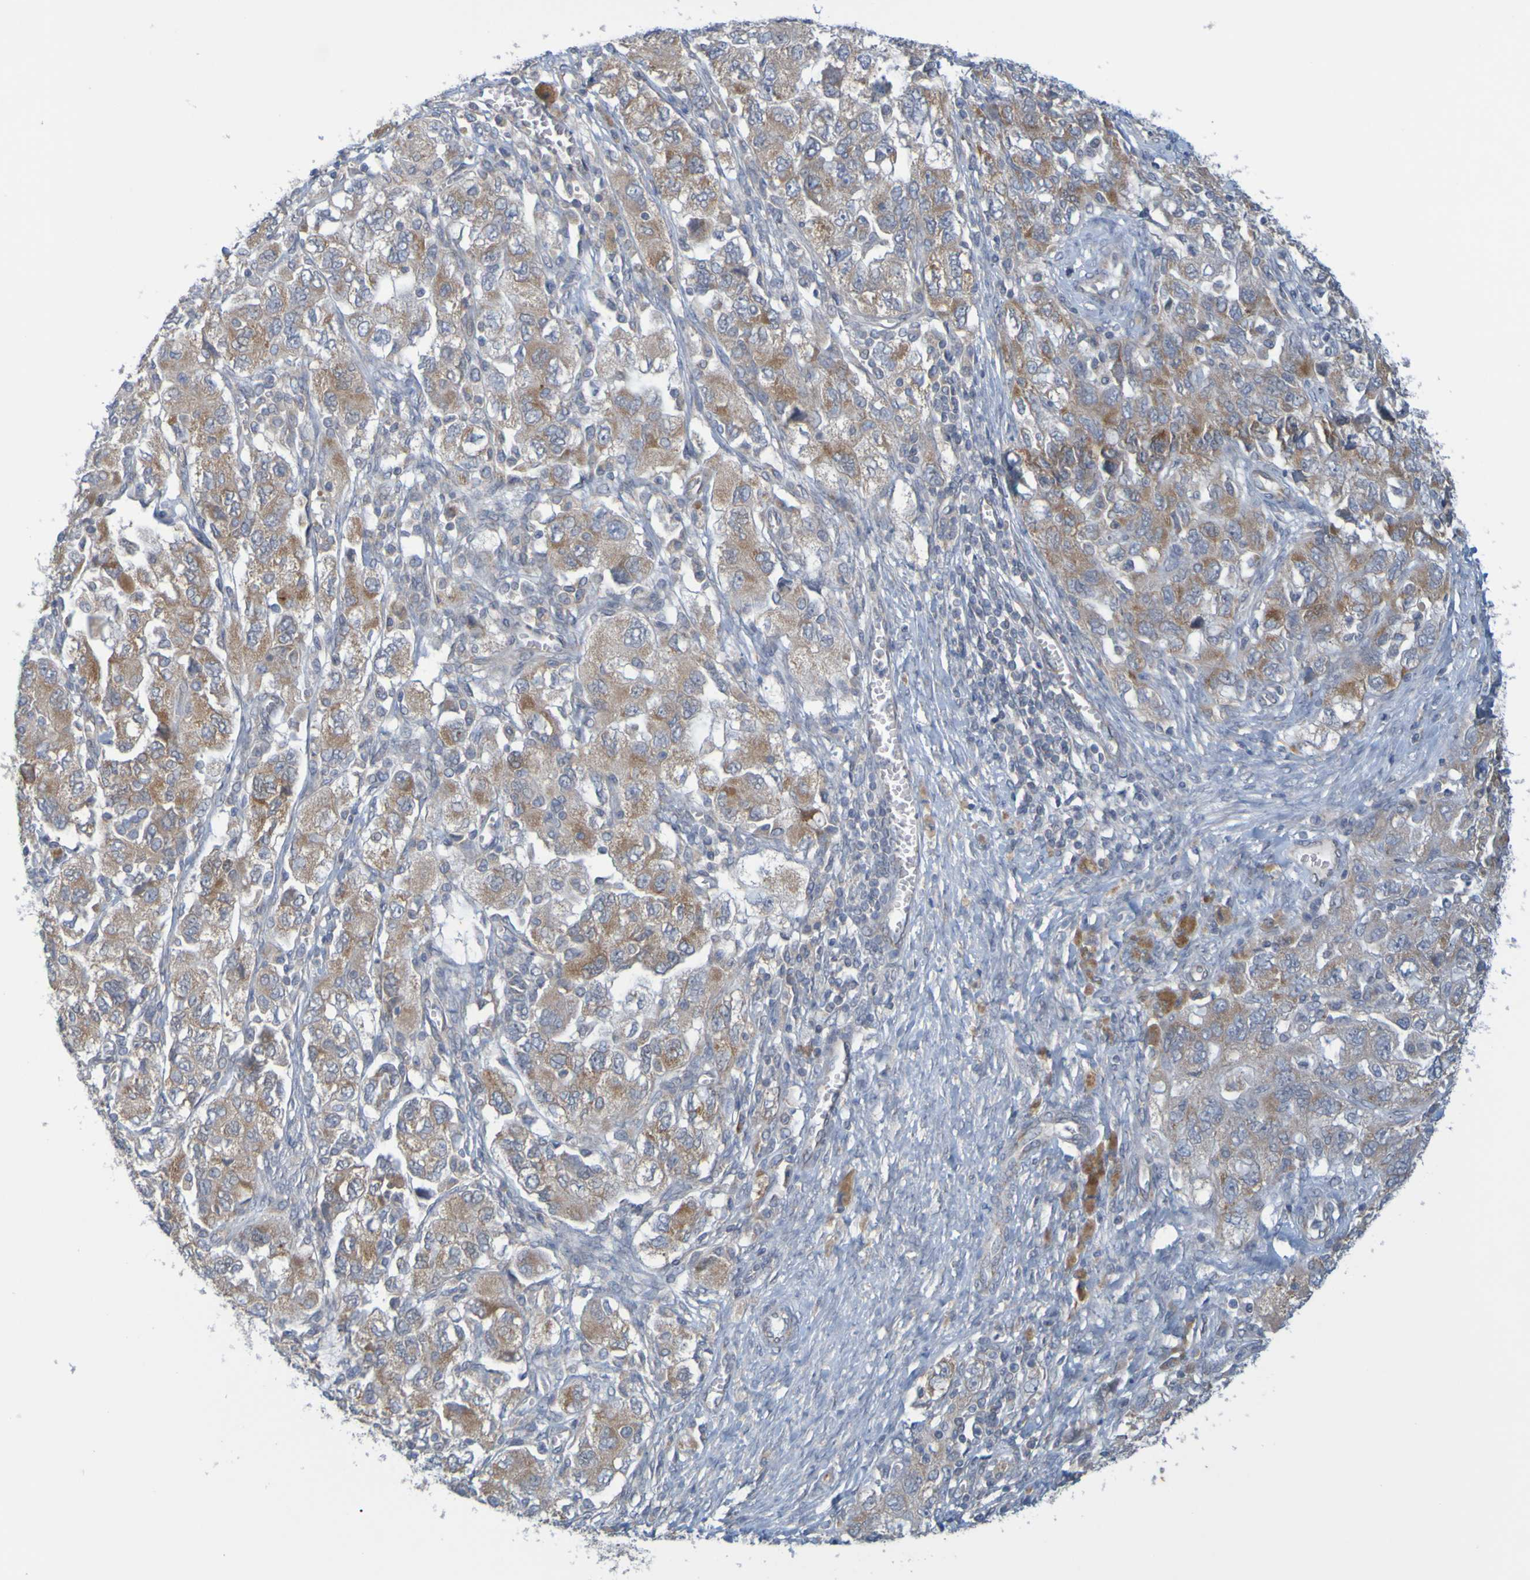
{"staining": {"intensity": "moderate", "quantity": "25%-75%", "location": "cytoplasmic/membranous"}, "tissue": "ovarian cancer", "cell_type": "Tumor cells", "image_type": "cancer", "snomed": [{"axis": "morphology", "description": "Carcinoma, NOS"}, {"axis": "morphology", "description": "Cystadenocarcinoma, serous, NOS"}, {"axis": "topography", "description": "Ovary"}], "caption": "Moderate cytoplasmic/membranous protein positivity is seen in about 25%-75% of tumor cells in ovarian carcinoma.", "gene": "MOGS", "patient": {"sex": "female", "age": 69}}